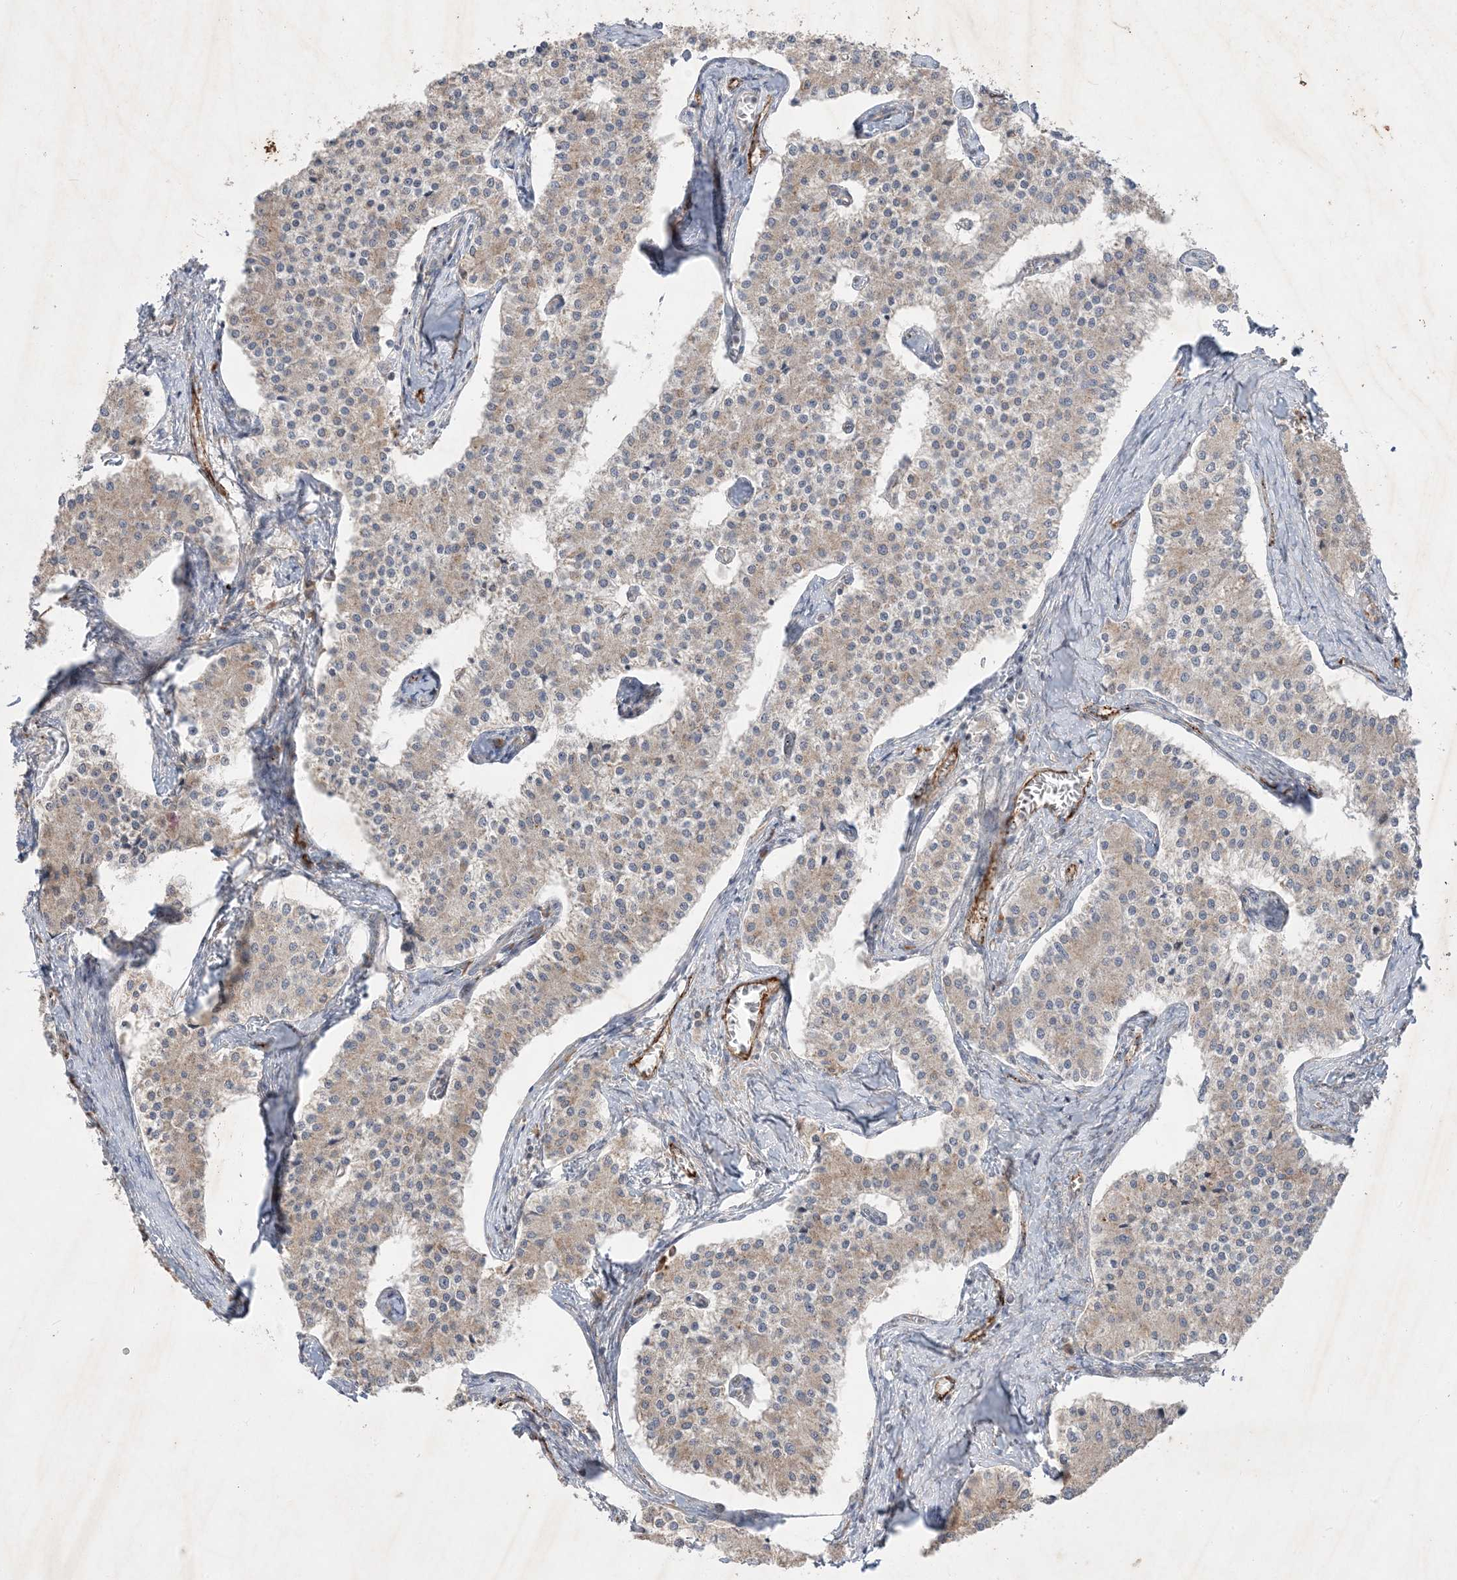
{"staining": {"intensity": "weak", "quantity": "25%-75%", "location": "cytoplasmic/membranous"}, "tissue": "carcinoid", "cell_type": "Tumor cells", "image_type": "cancer", "snomed": [{"axis": "morphology", "description": "Carcinoid, malignant, NOS"}, {"axis": "topography", "description": "Colon"}], "caption": "Carcinoid stained with a brown dye shows weak cytoplasmic/membranous positive expression in about 25%-75% of tumor cells.", "gene": "PRSS36", "patient": {"sex": "female", "age": 52}}